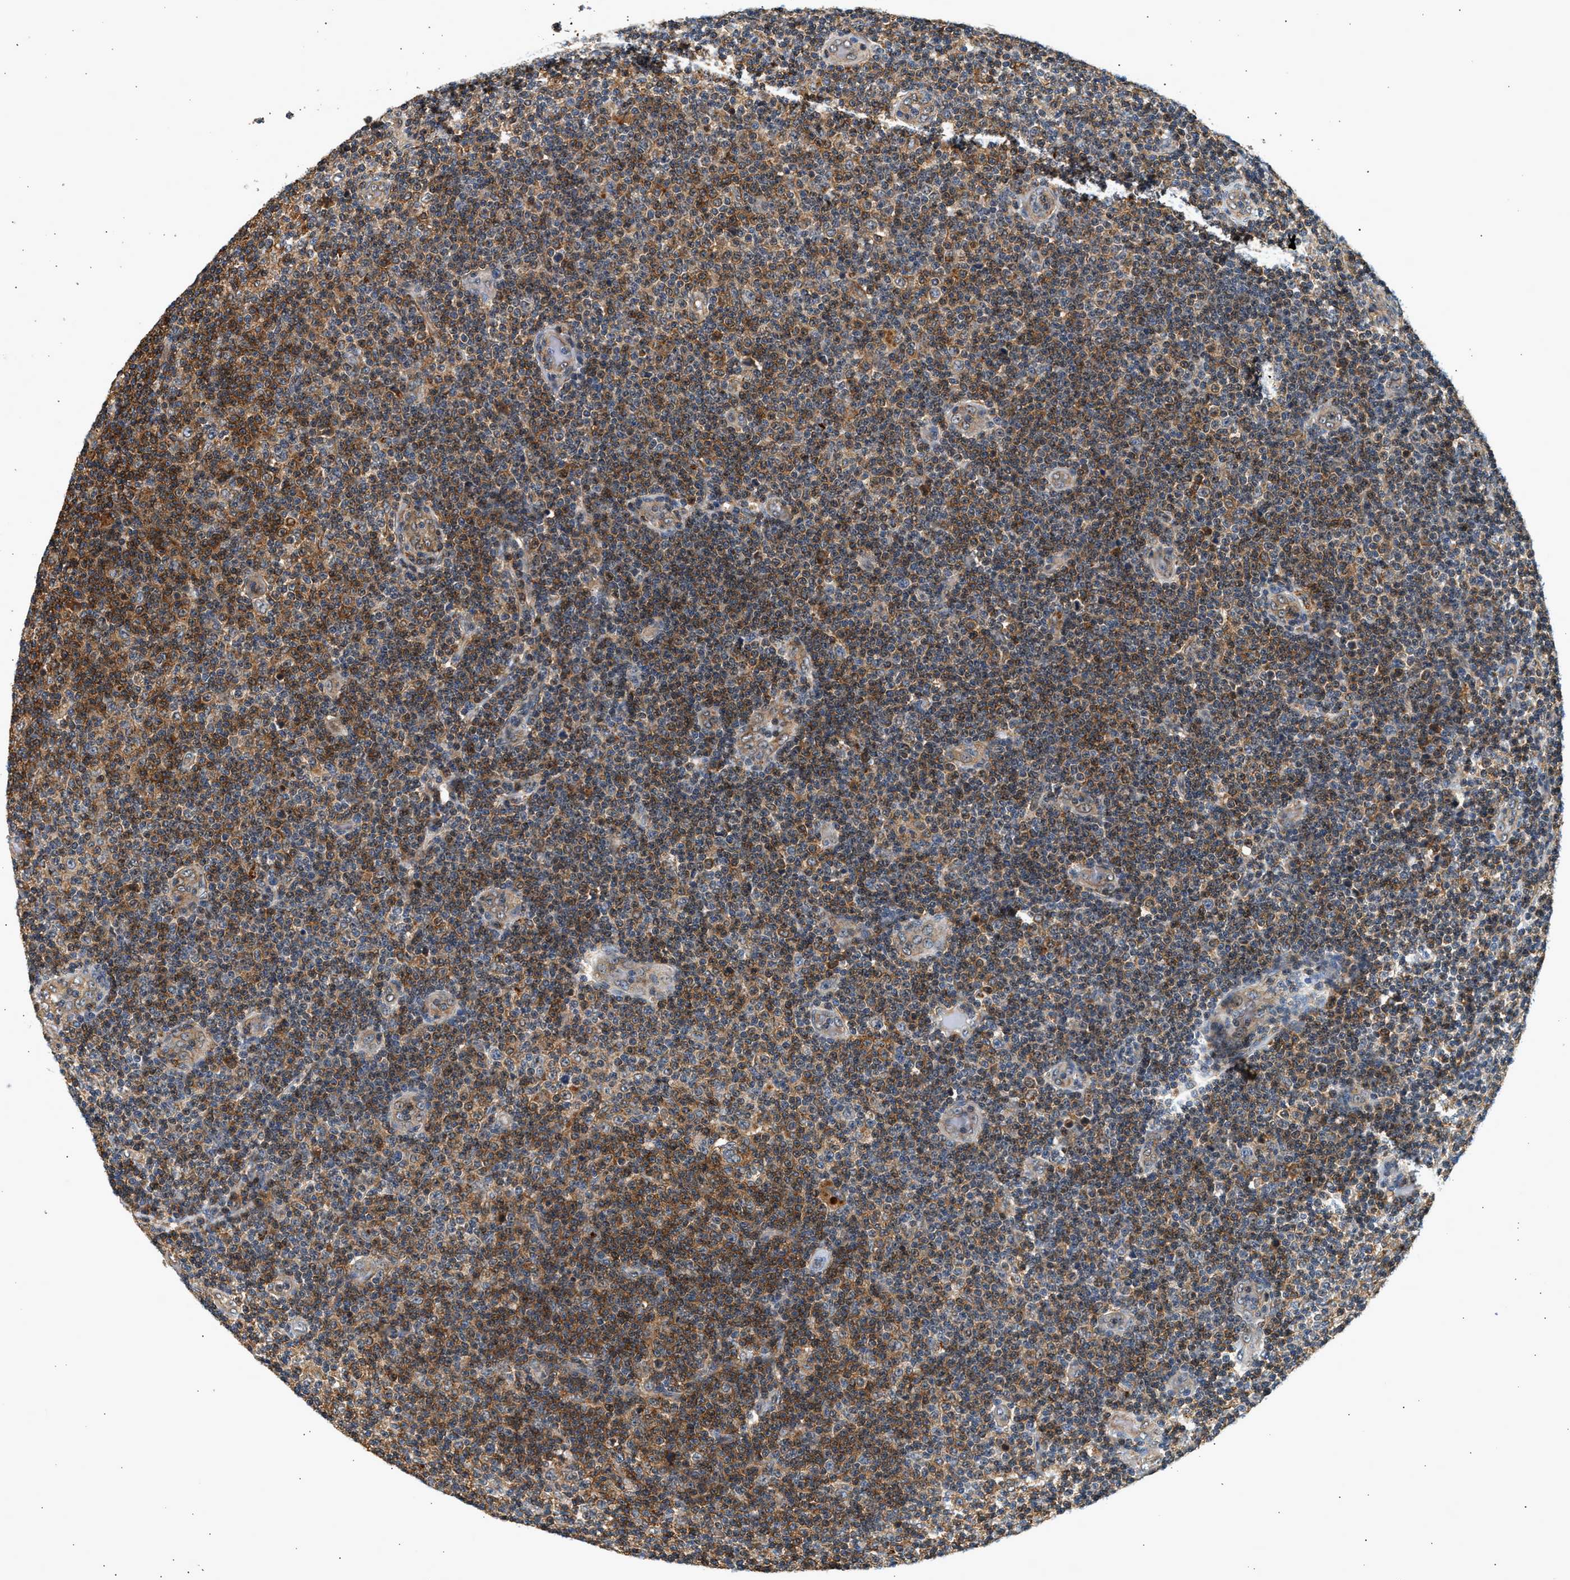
{"staining": {"intensity": "moderate", "quantity": ">75%", "location": "cytoplasmic/membranous"}, "tissue": "lymphoma", "cell_type": "Tumor cells", "image_type": "cancer", "snomed": [{"axis": "morphology", "description": "Malignant lymphoma, non-Hodgkin's type, Low grade"}, {"axis": "topography", "description": "Lymph node"}], "caption": "This is an image of immunohistochemistry staining of malignant lymphoma, non-Hodgkin's type (low-grade), which shows moderate expression in the cytoplasmic/membranous of tumor cells.", "gene": "DUSP14", "patient": {"sex": "male", "age": 83}}